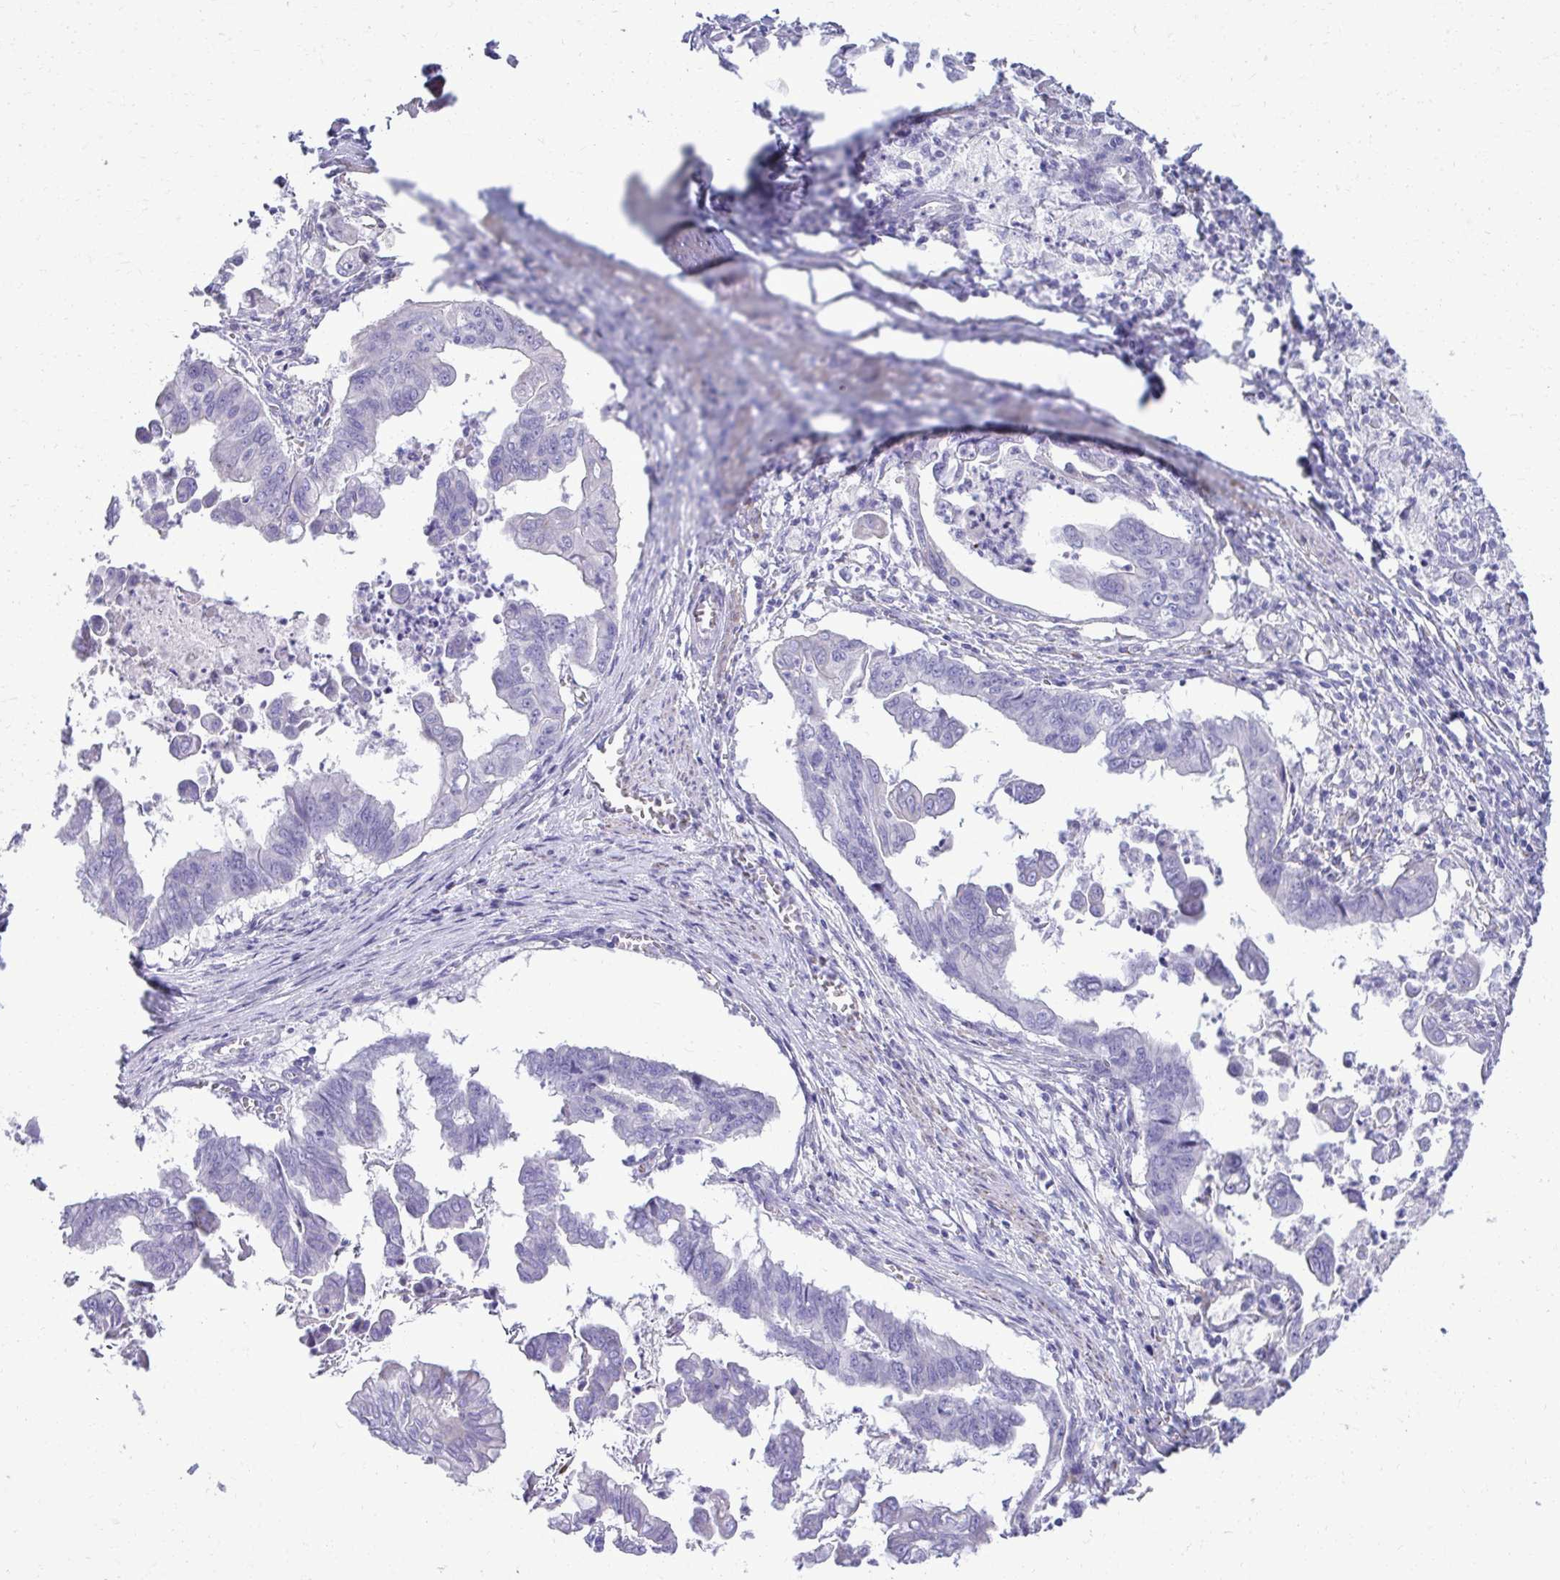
{"staining": {"intensity": "negative", "quantity": "none", "location": "none"}, "tissue": "stomach cancer", "cell_type": "Tumor cells", "image_type": "cancer", "snomed": [{"axis": "morphology", "description": "Adenocarcinoma, NOS"}, {"axis": "topography", "description": "Stomach, upper"}], "caption": "DAB (3,3'-diaminobenzidine) immunohistochemical staining of human stomach cancer shows no significant positivity in tumor cells.", "gene": "AIG1", "patient": {"sex": "male", "age": 80}}